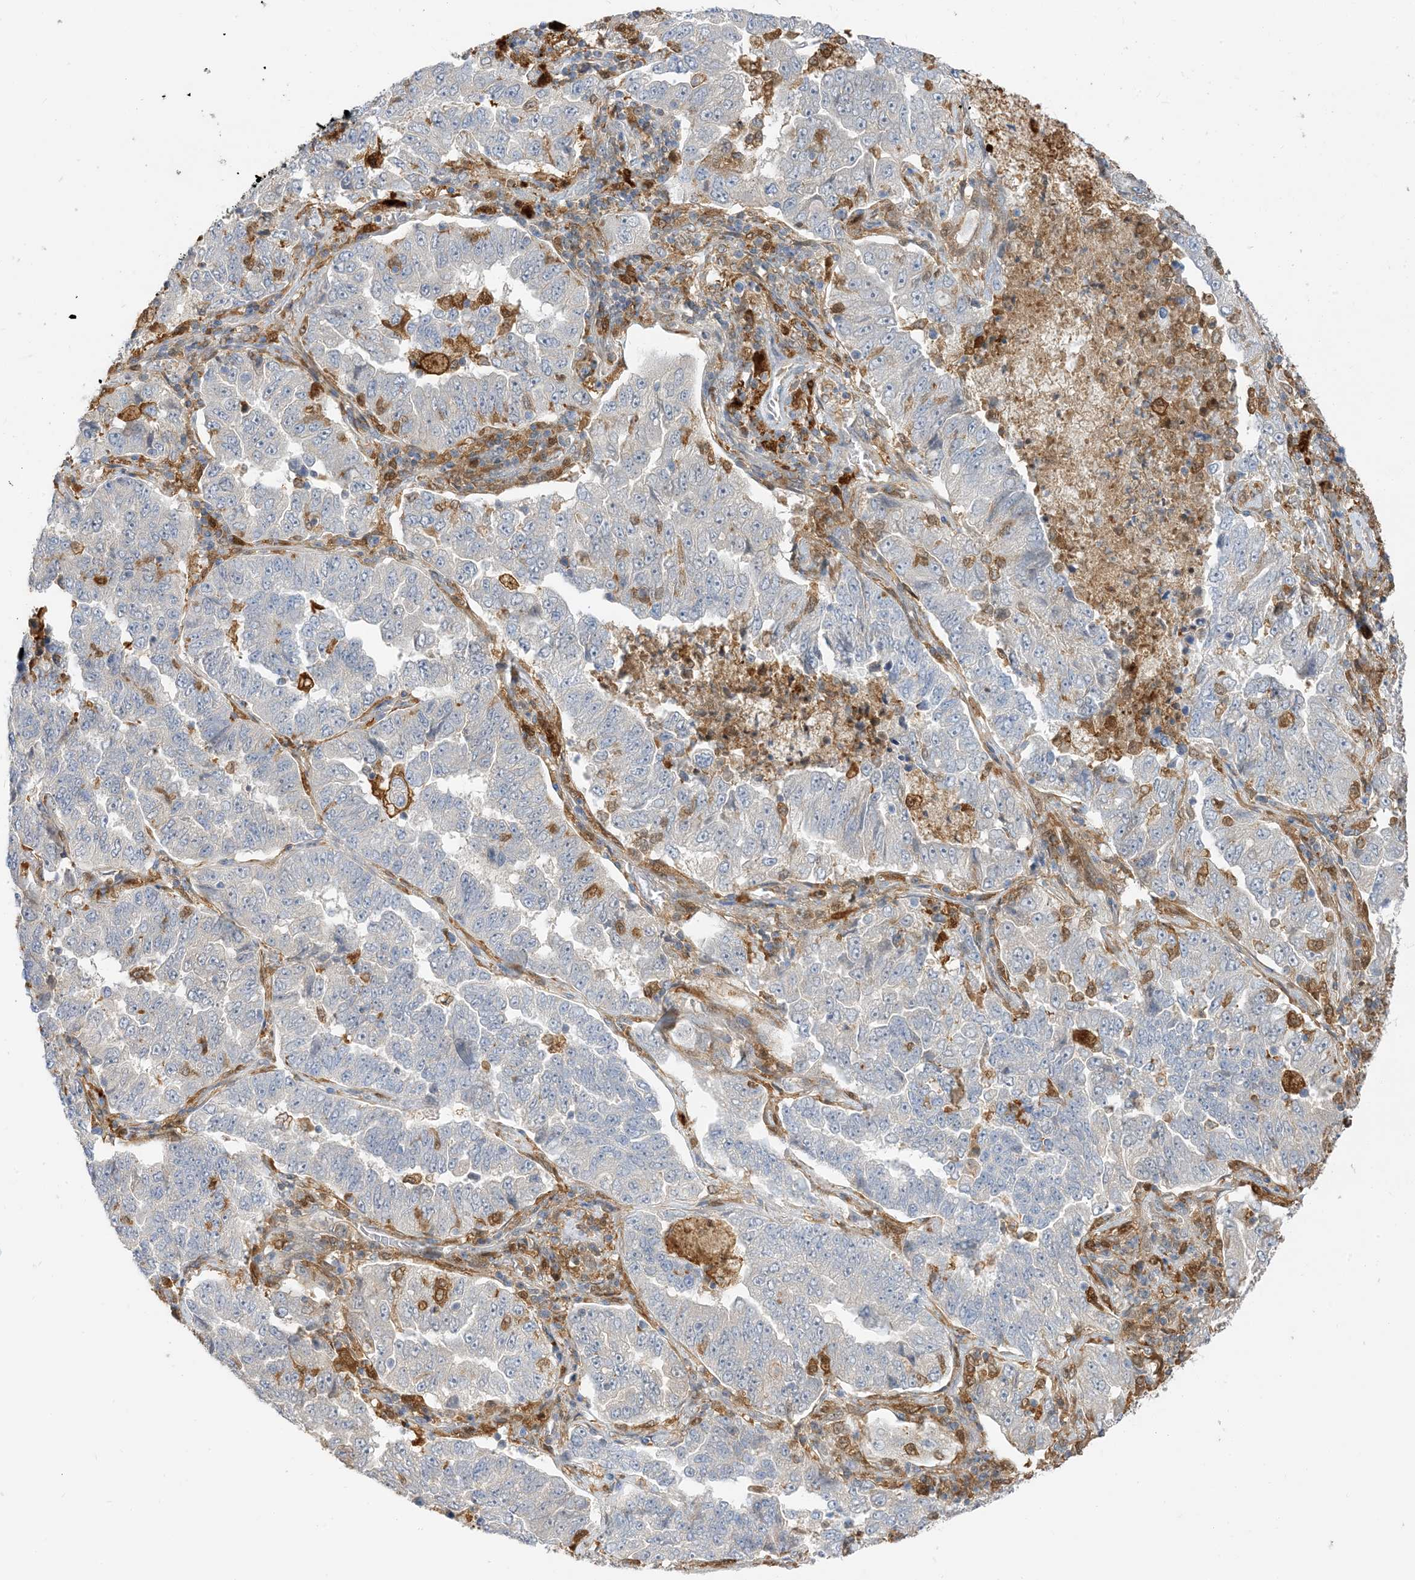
{"staining": {"intensity": "negative", "quantity": "none", "location": "none"}, "tissue": "lung cancer", "cell_type": "Tumor cells", "image_type": "cancer", "snomed": [{"axis": "morphology", "description": "Adenocarcinoma, NOS"}, {"axis": "topography", "description": "Lung"}], "caption": "A micrograph of lung cancer stained for a protein demonstrates no brown staining in tumor cells. (DAB (3,3'-diaminobenzidine) immunohistochemistry with hematoxylin counter stain).", "gene": "NAGK", "patient": {"sex": "female", "age": 51}}